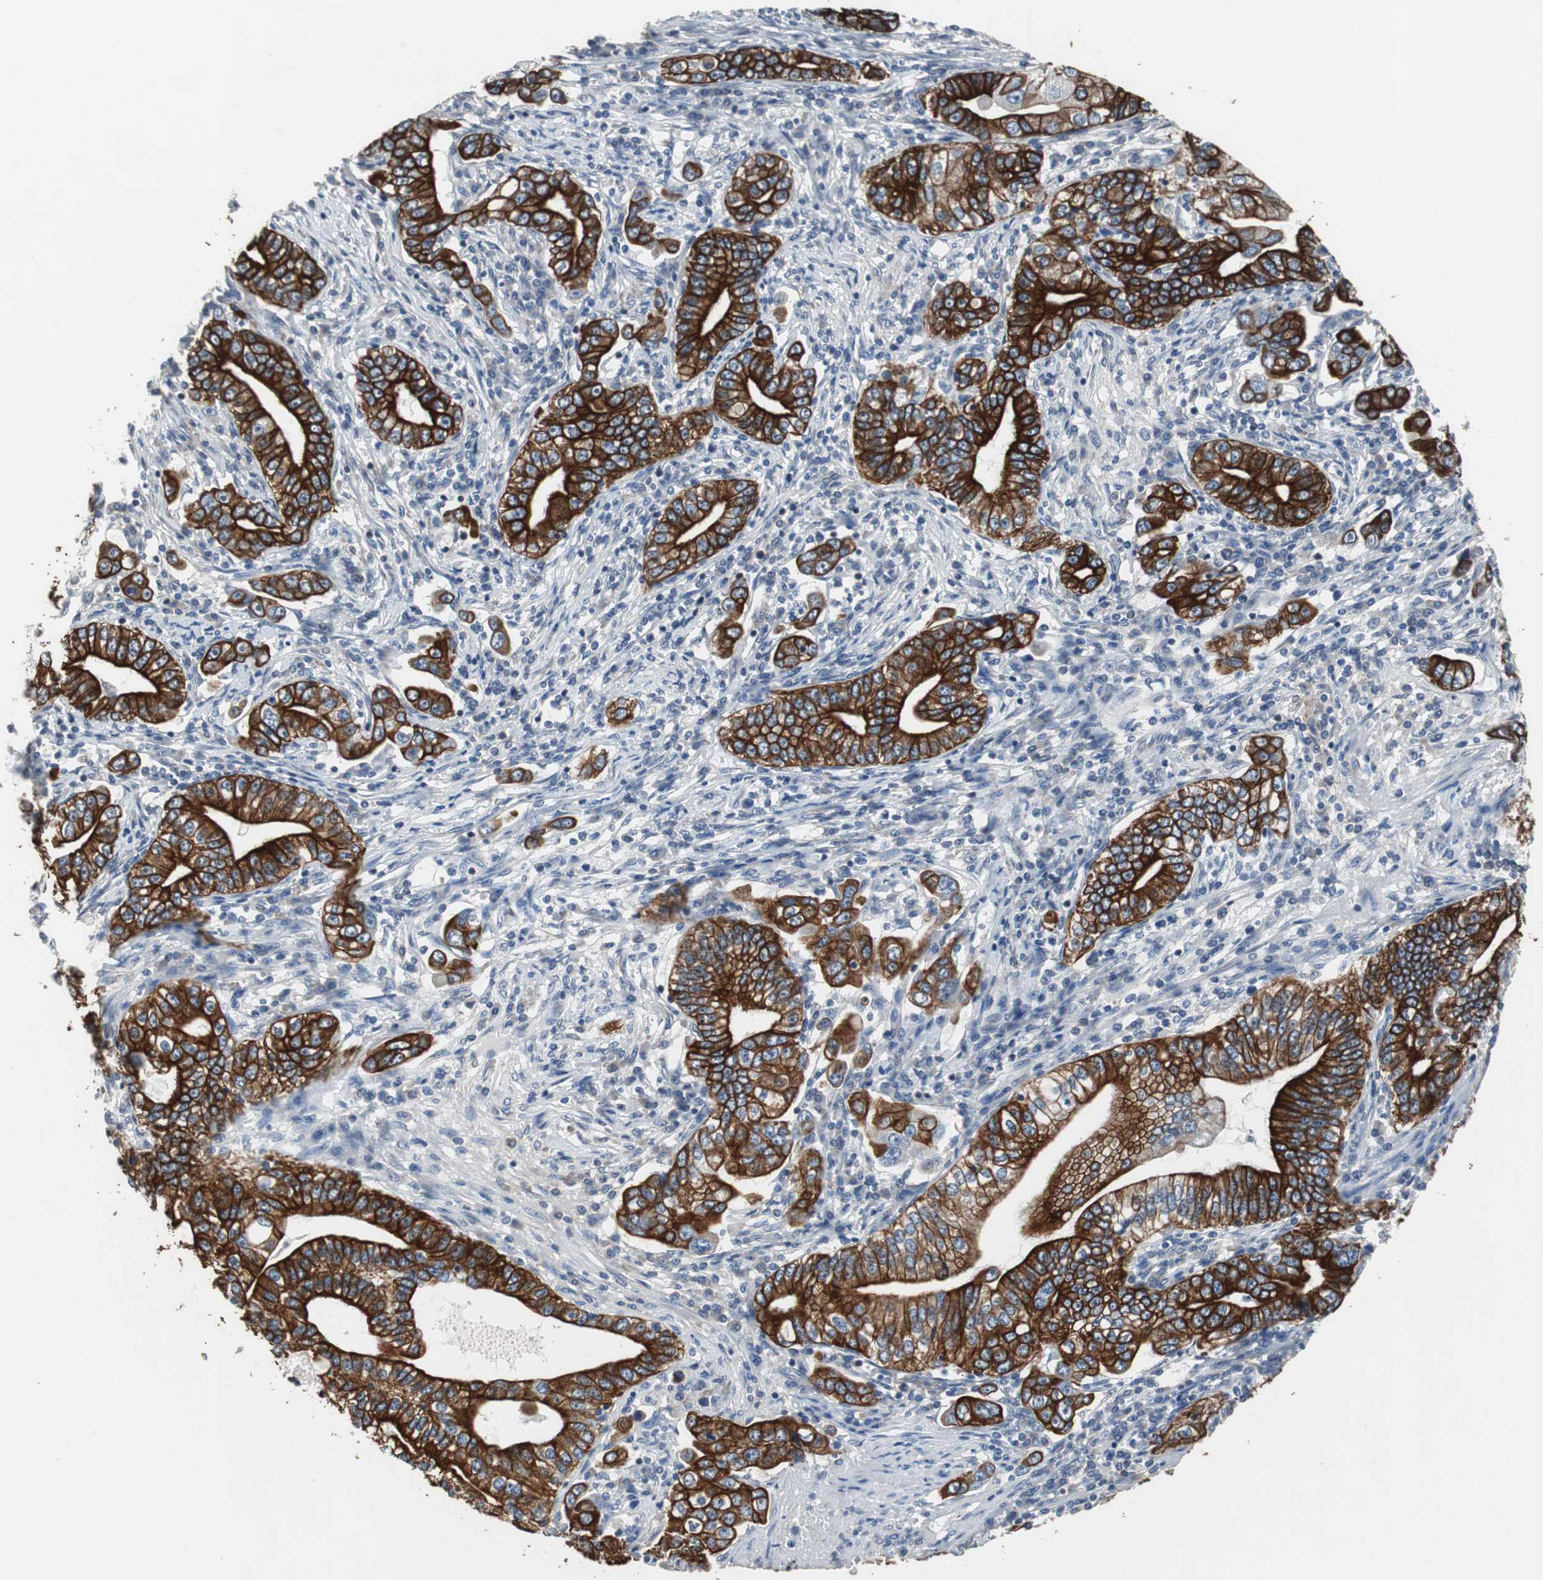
{"staining": {"intensity": "strong", "quantity": ">75%", "location": "cytoplasmic/membranous"}, "tissue": "stomach cancer", "cell_type": "Tumor cells", "image_type": "cancer", "snomed": [{"axis": "morphology", "description": "Adenocarcinoma, NOS"}, {"axis": "topography", "description": "Stomach, lower"}], "caption": "Strong cytoplasmic/membranous positivity is seen in approximately >75% of tumor cells in stomach adenocarcinoma.", "gene": "USP10", "patient": {"sex": "female", "age": 72}}